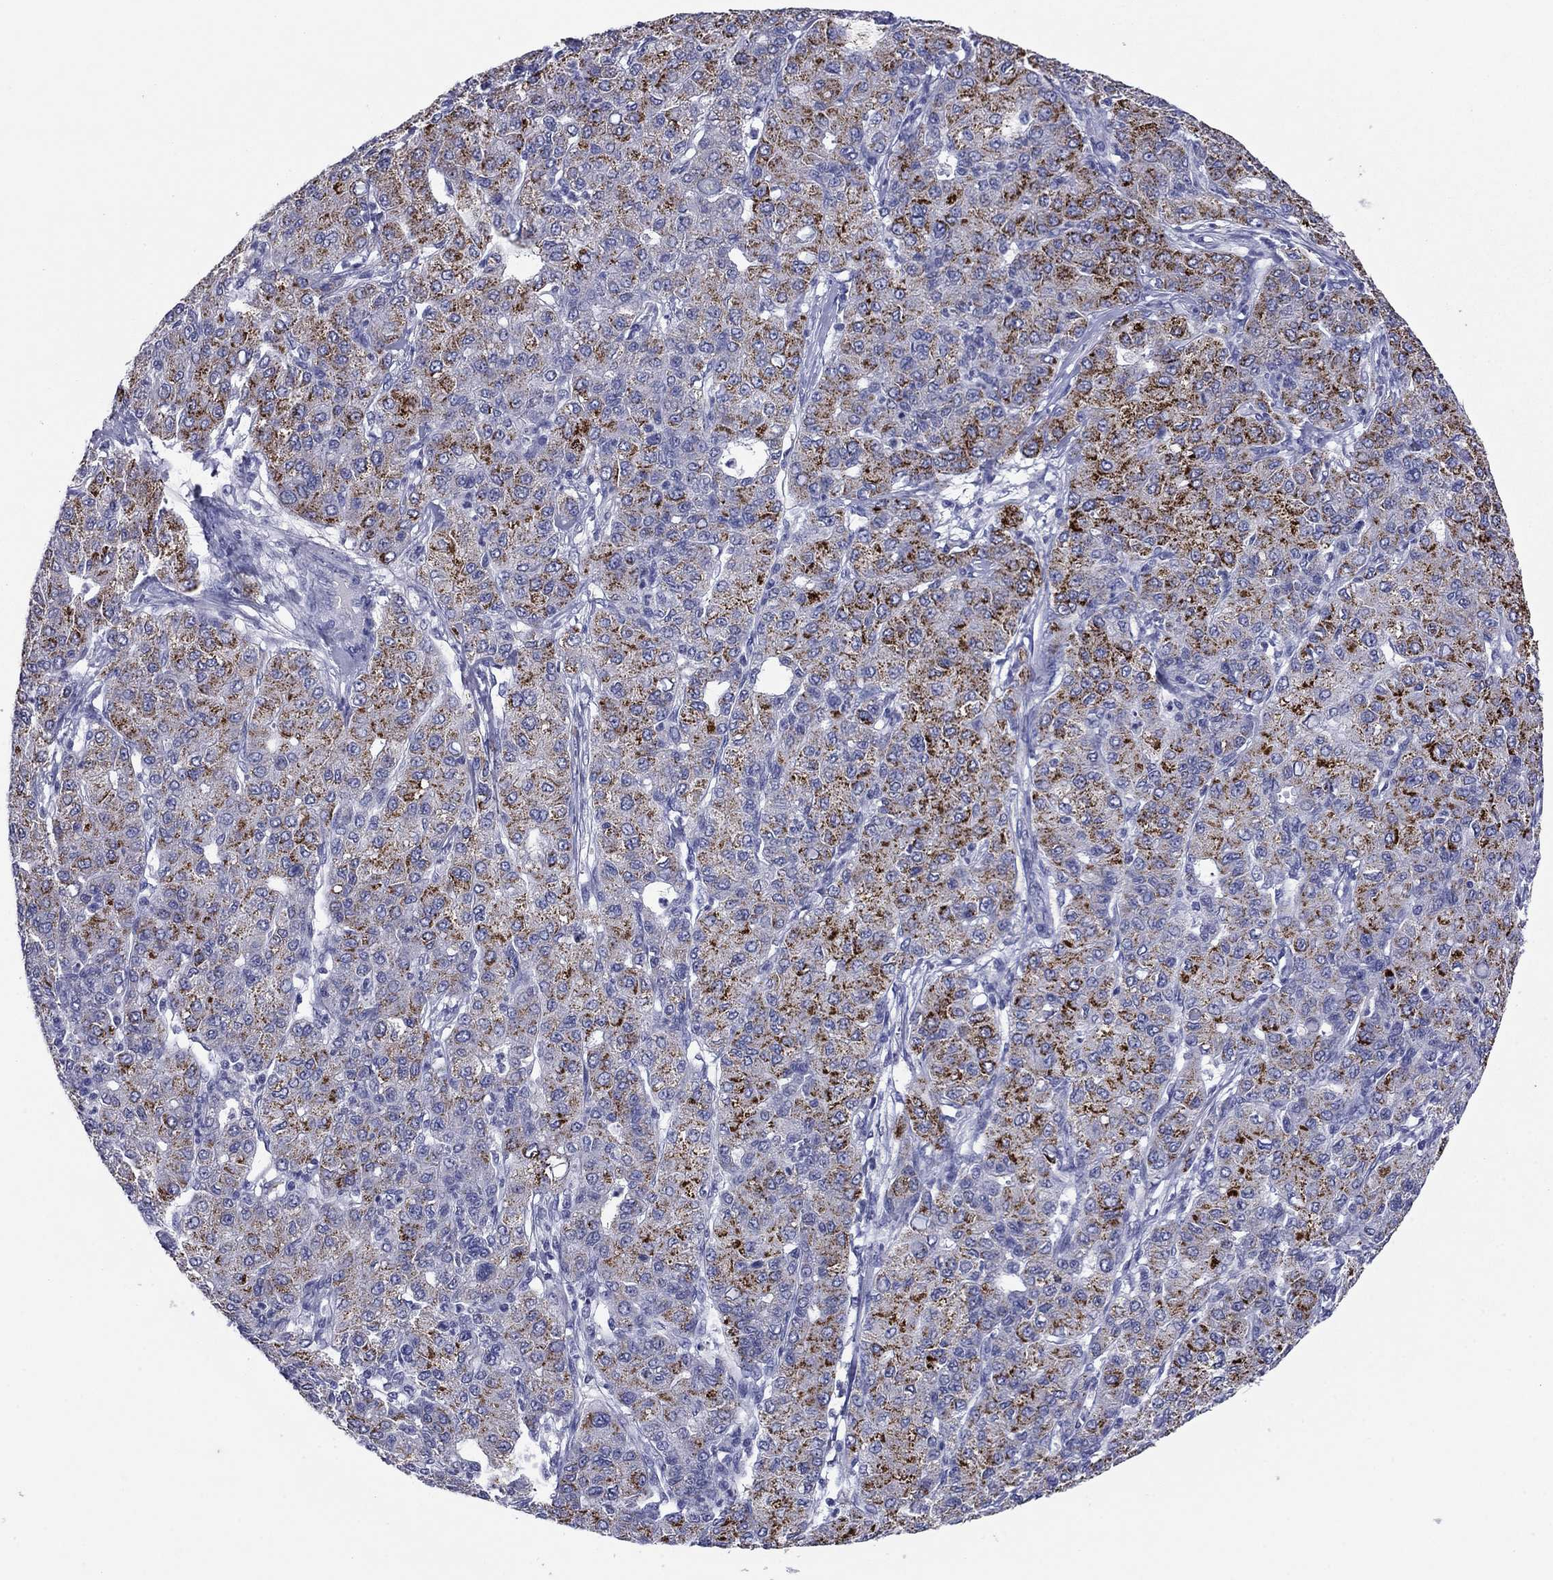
{"staining": {"intensity": "strong", "quantity": ">75%", "location": "cytoplasmic/membranous"}, "tissue": "liver cancer", "cell_type": "Tumor cells", "image_type": "cancer", "snomed": [{"axis": "morphology", "description": "Carcinoma, Hepatocellular, NOS"}, {"axis": "topography", "description": "Liver"}], "caption": "Immunohistochemistry (DAB) staining of human liver cancer exhibits strong cytoplasmic/membranous protein positivity in about >75% of tumor cells.", "gene": "HAO1", "patient": {"sex": "male", "age": 65}}